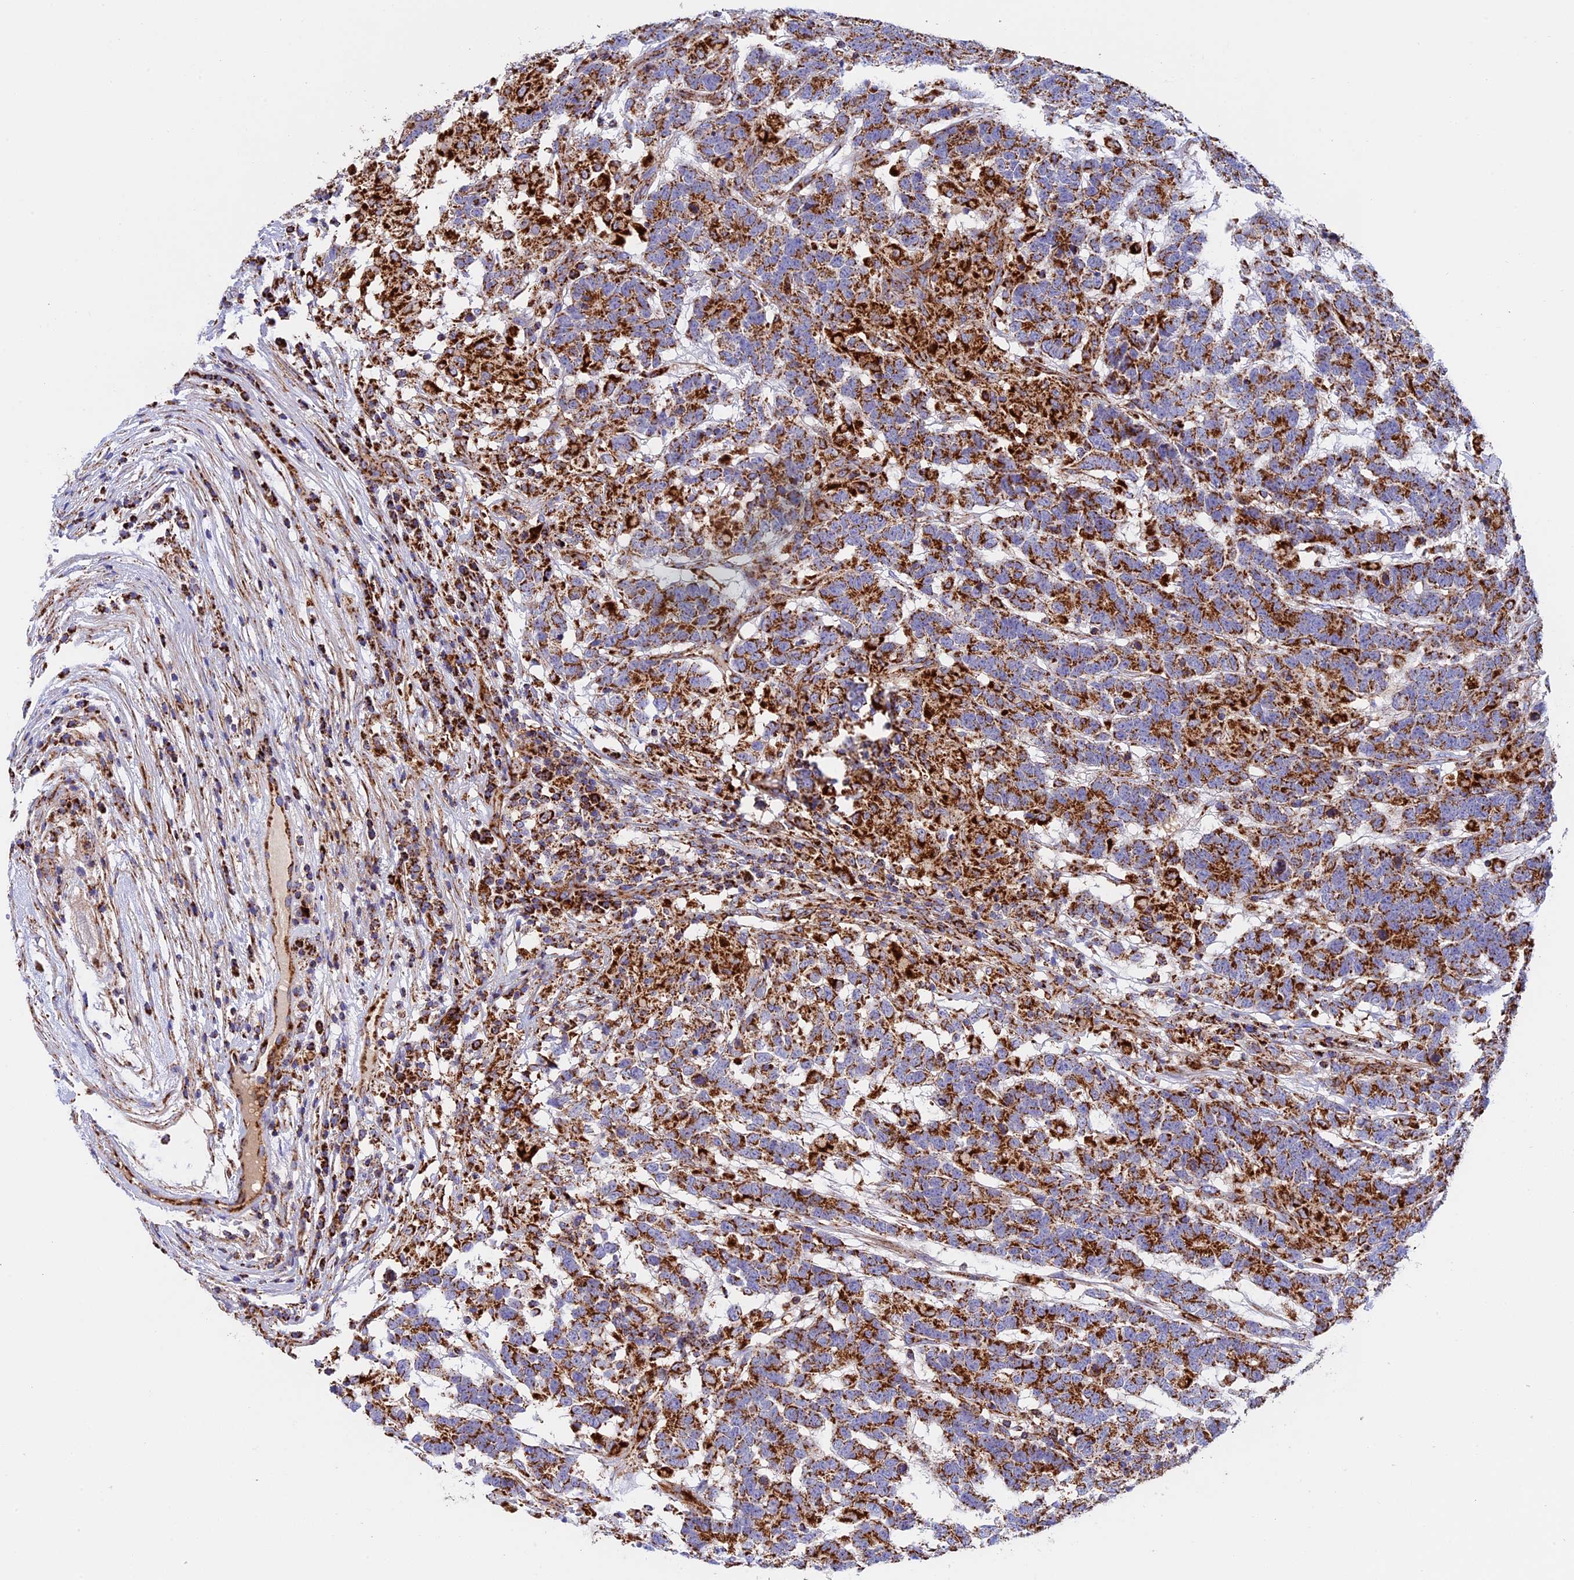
{"staining": {"intensity": "strong", "quantity": ">75%", "location": "cytoplasmic/membranous"}, "tissue": "testis cancer", "cell_type": "Tumor cells", "image_type": "cancer", "snomed": [{"axis": "morphology", "description": "Carcinoma, Embryonal, NOS"}, {"axis": "topography", "description": "Testis"}], "caption": "This is an image of IHC staining of testis cancer (embryonal carcinoma), which shows strong expression in the cytoplasmic/membranous of tumor cells.", "gene": "UQCRB", "patient": {"sex": "male", "age": 26}}